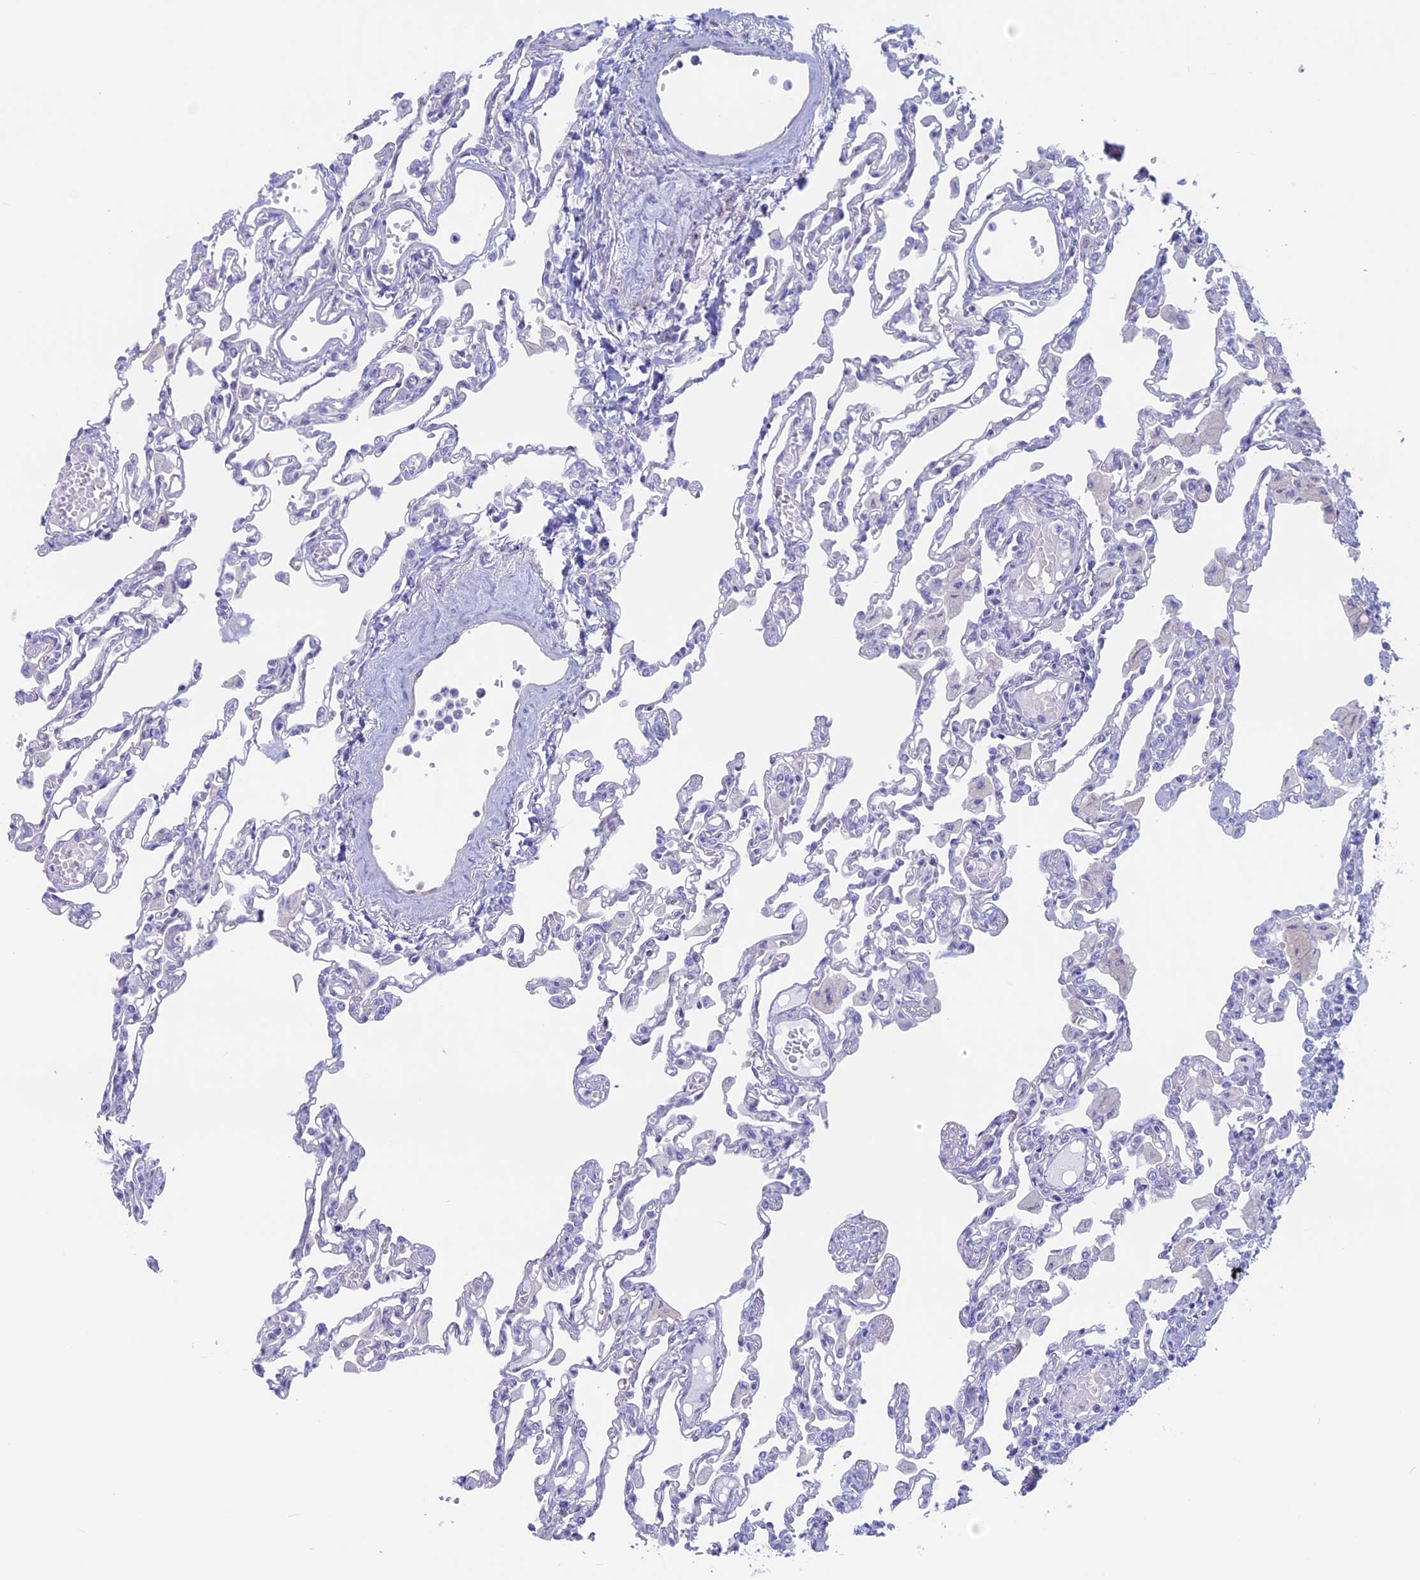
{"staining": {"intensity": "negative", "quantity": "none", "location": "none"}, "tissue": "lung", "cell_type": "Alveolar cells", "image_type": "normal", "snomed": [{"axis": "morphology", "description": "Normal tissue, NOS"}, {"axis": "topography", "description": "Bronchus"}, {"axis": "topography", "description": "Lung"}], "caption": "IHC of unremarkable human lung displays no staining in alveolar cells.", "gene": "RP1", "patient": {"sex": "female", "age": 49}}